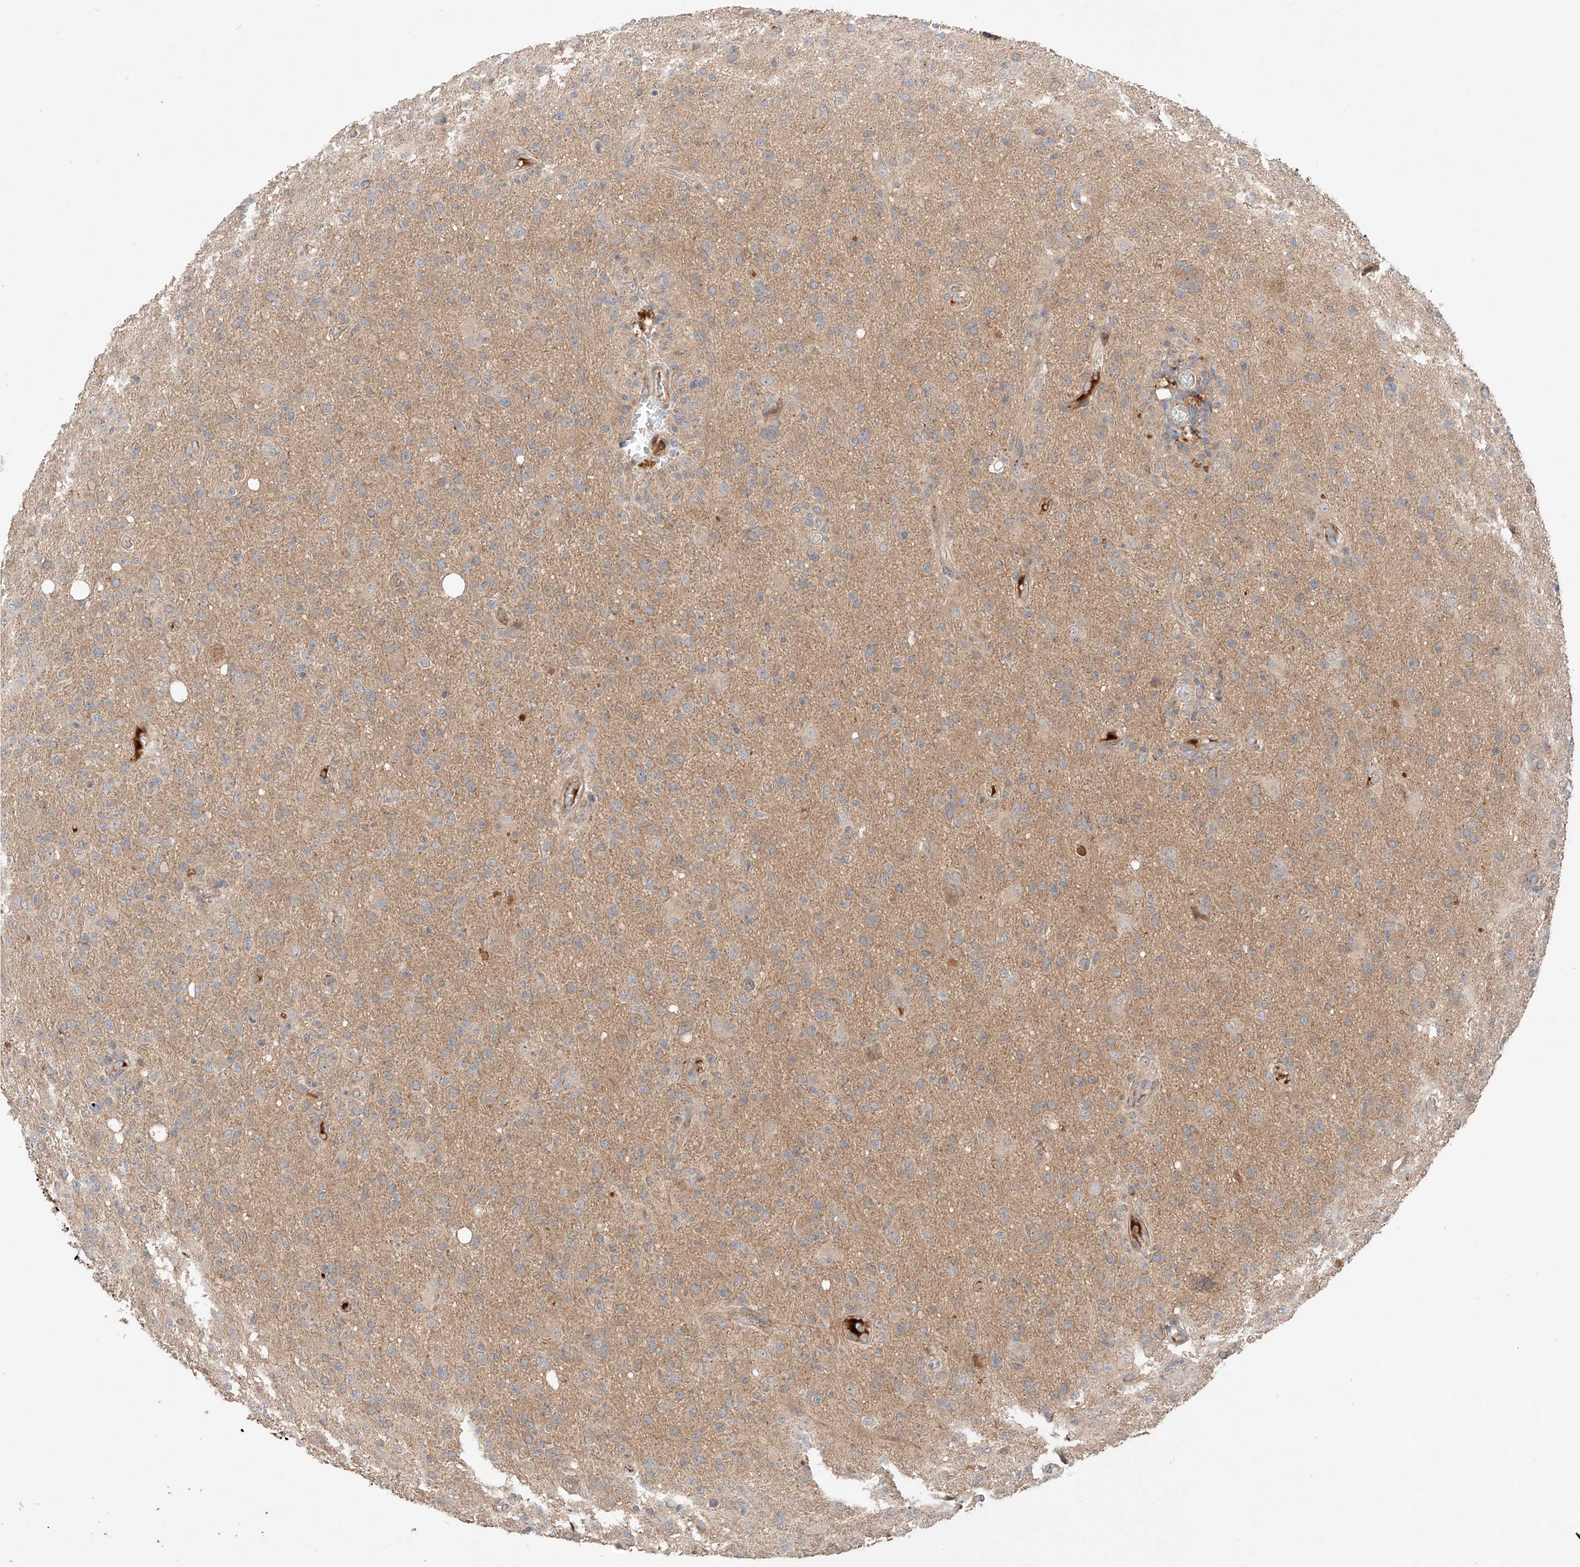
{"staining": {"intensity": "weak", "quantity": ">75%", "location": "cytoplasmic/membranous"}, "tissue": "glioma", "cell_type": "Tumor cells", "image_type": "cancer", "snomed": [{"axis": "morphology", "description": "Glioma, malignant, High grade"}, {"axis": "topography", "description": "Brain"}], "caption": "The histopathology image displays immunohistochemical staining of malignant glioma (high-grade). There is weak cytoplasmic/membranous positivity is identified in about >75% of tumor cells. (DAB (3,3'-diaminobenzidine) IHC, brown staining for protein, blue staining for nuclei).", "gene": "XPNPEP1", "patient": {"sex": "female", "age": 57}}